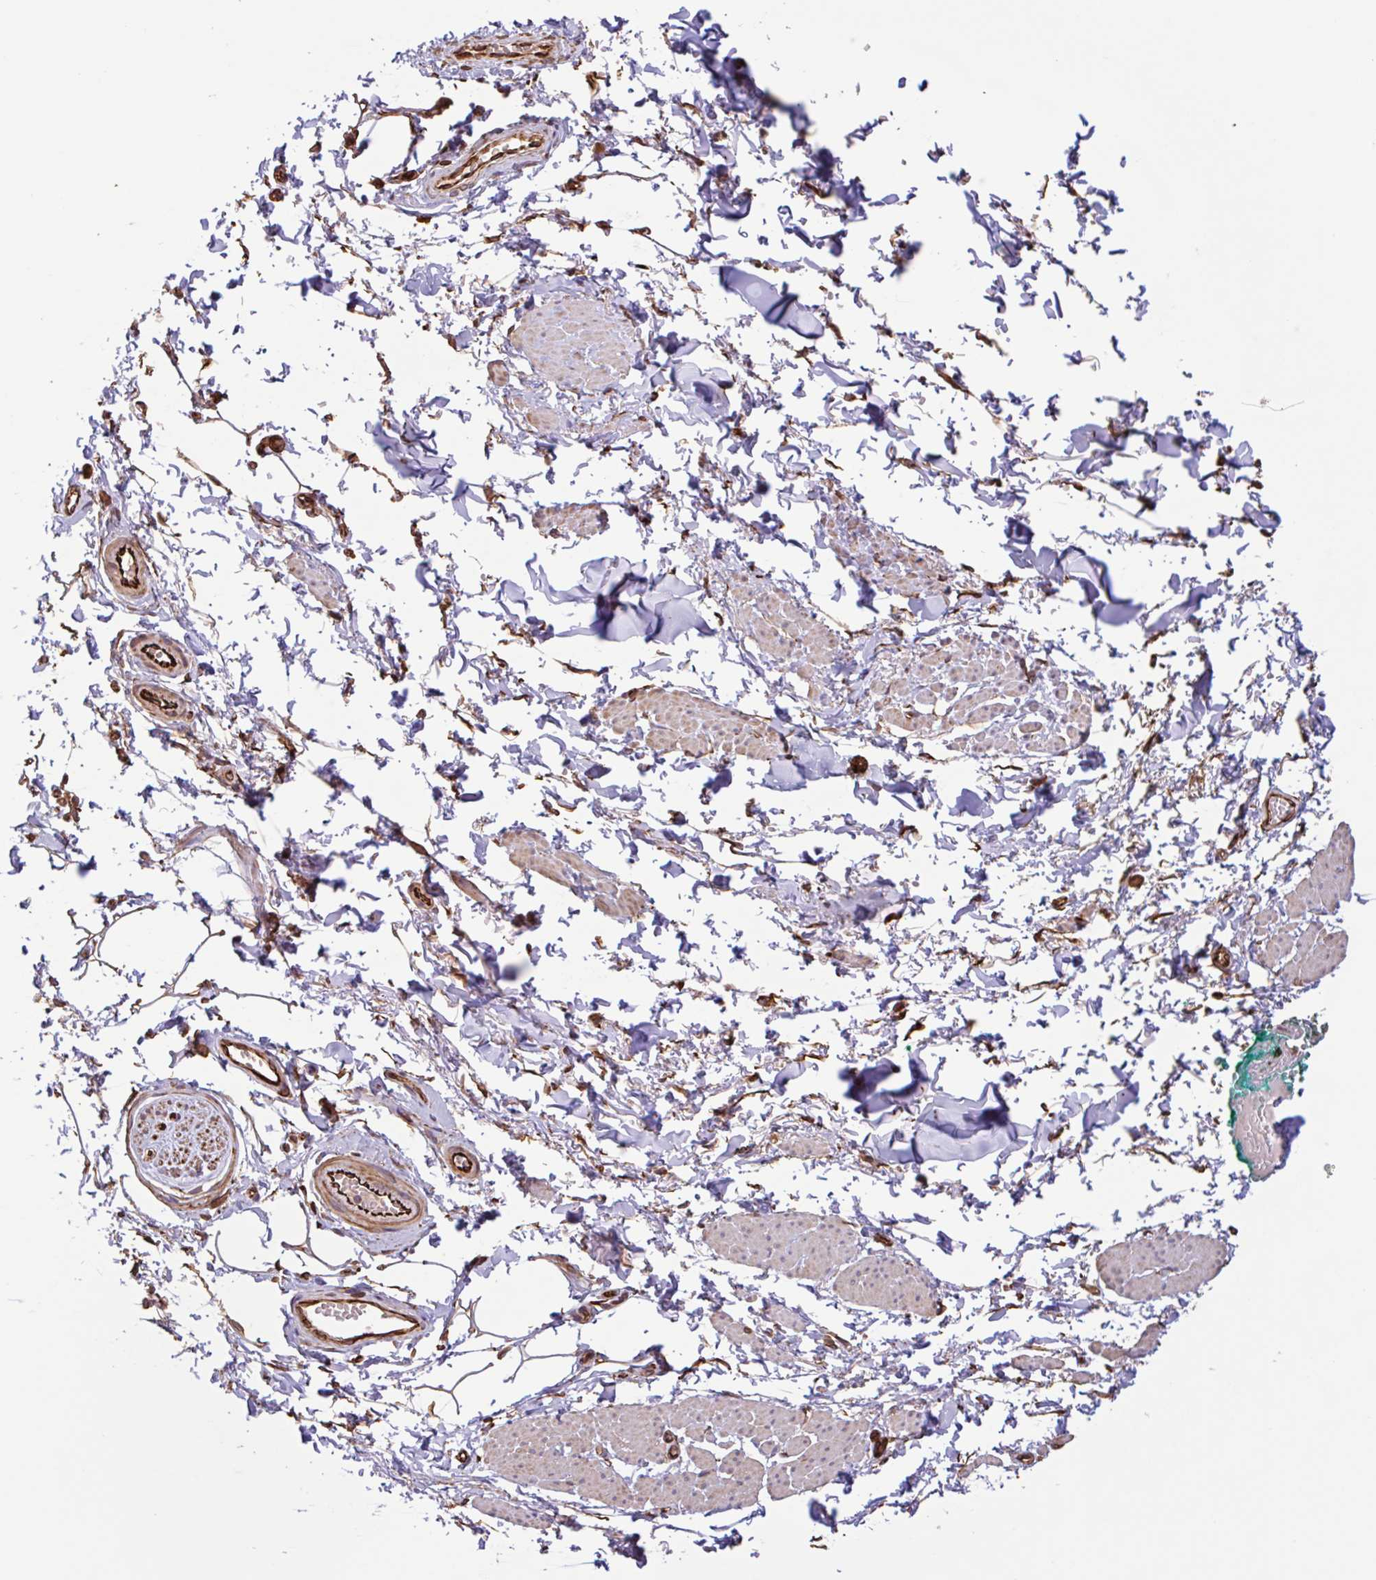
{"staining": {"intensity": "moderate", "quantity": ">75%", "location": "cytoplasmic/membranous"}, "tissue": "adipose tissue", "cell_type": "Adipocytes", "image_type": "normal", "snomed": [{"axis": "morphology", "description": "Normal tissue, NOS"}, {"axis": "topography", "description": "Vulva"}, {"axis": "topography", "description": "Peripheral nerve tissue"}], "caption": "An immunohistochemistry photomicrograph of unremarkable tissue is shown. Protein staining in brown labels moderate cytoplasmic/membranous positivity in adipose tissue within adipocytes. (IHC, brightfield microscopy, high magnification).", "gene": "ZNF790", "patient": {"sex": "female", "age": 66}}